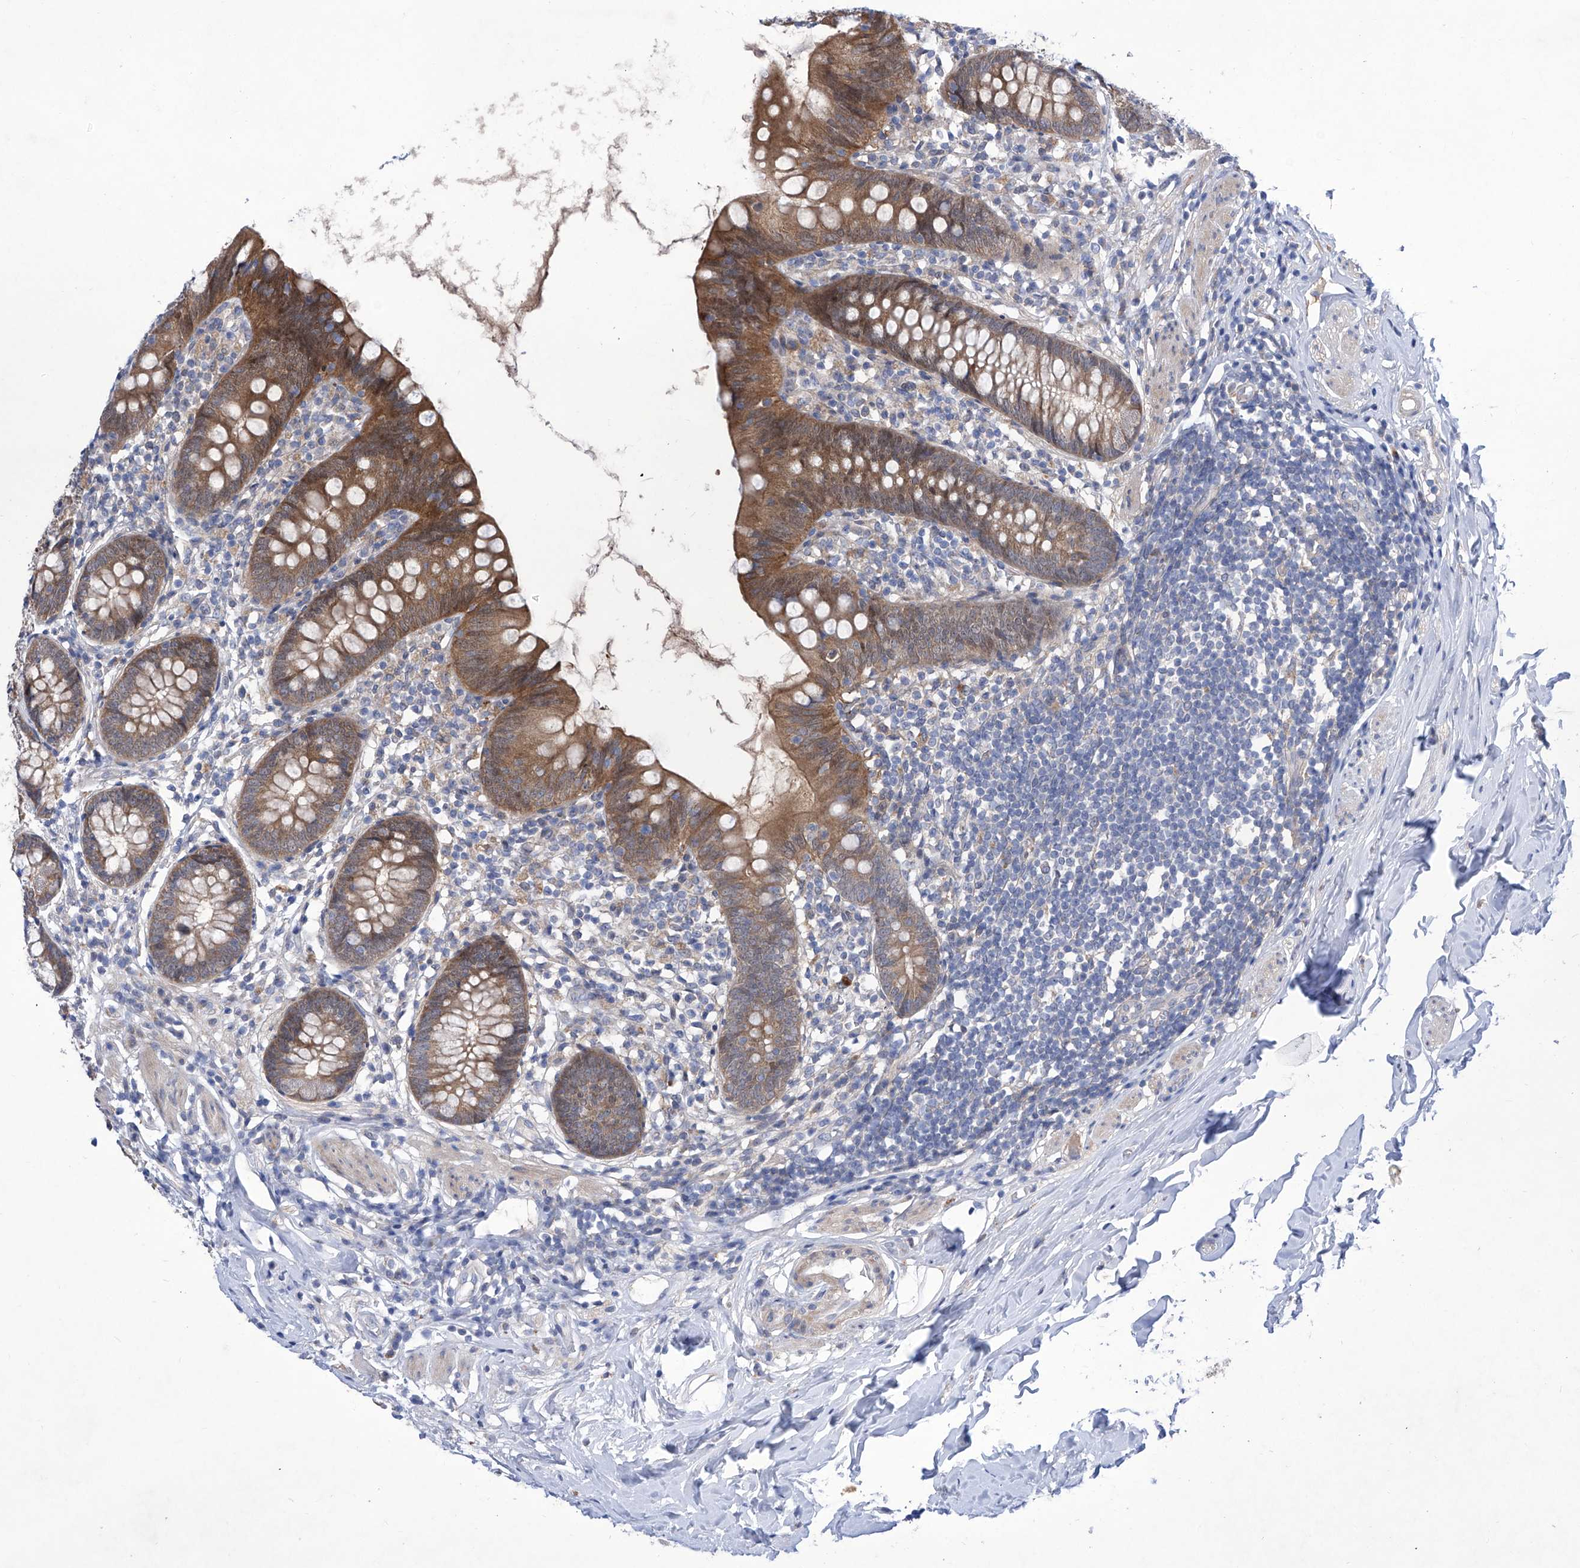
{"staining": {"intensity": "moderate", "quantity": ">75%", "location": "cytoplasmic/membranous,nuclear"}, "tissue": "appendix", "cell_type": "Glandular cells", "image_type": "normal", "snomed": [{"axis": "morphology", "description": "Normal tissue, NOS"}, {"axis": "topography", "description": "Appendix"}], "caption": "Normal appendix was stained to show a protein in brown. There is medium levels of moderate cytoplasmic/membranous,nuclear staining in about >75% of glandular cells. The protein of interest is stained brown, and the nuclei are stained in blue (DAB IHC with brightfield microscopy, high magnification).", "gene": "SRBD1", "patient": {"sex": "female", "age": 62}}